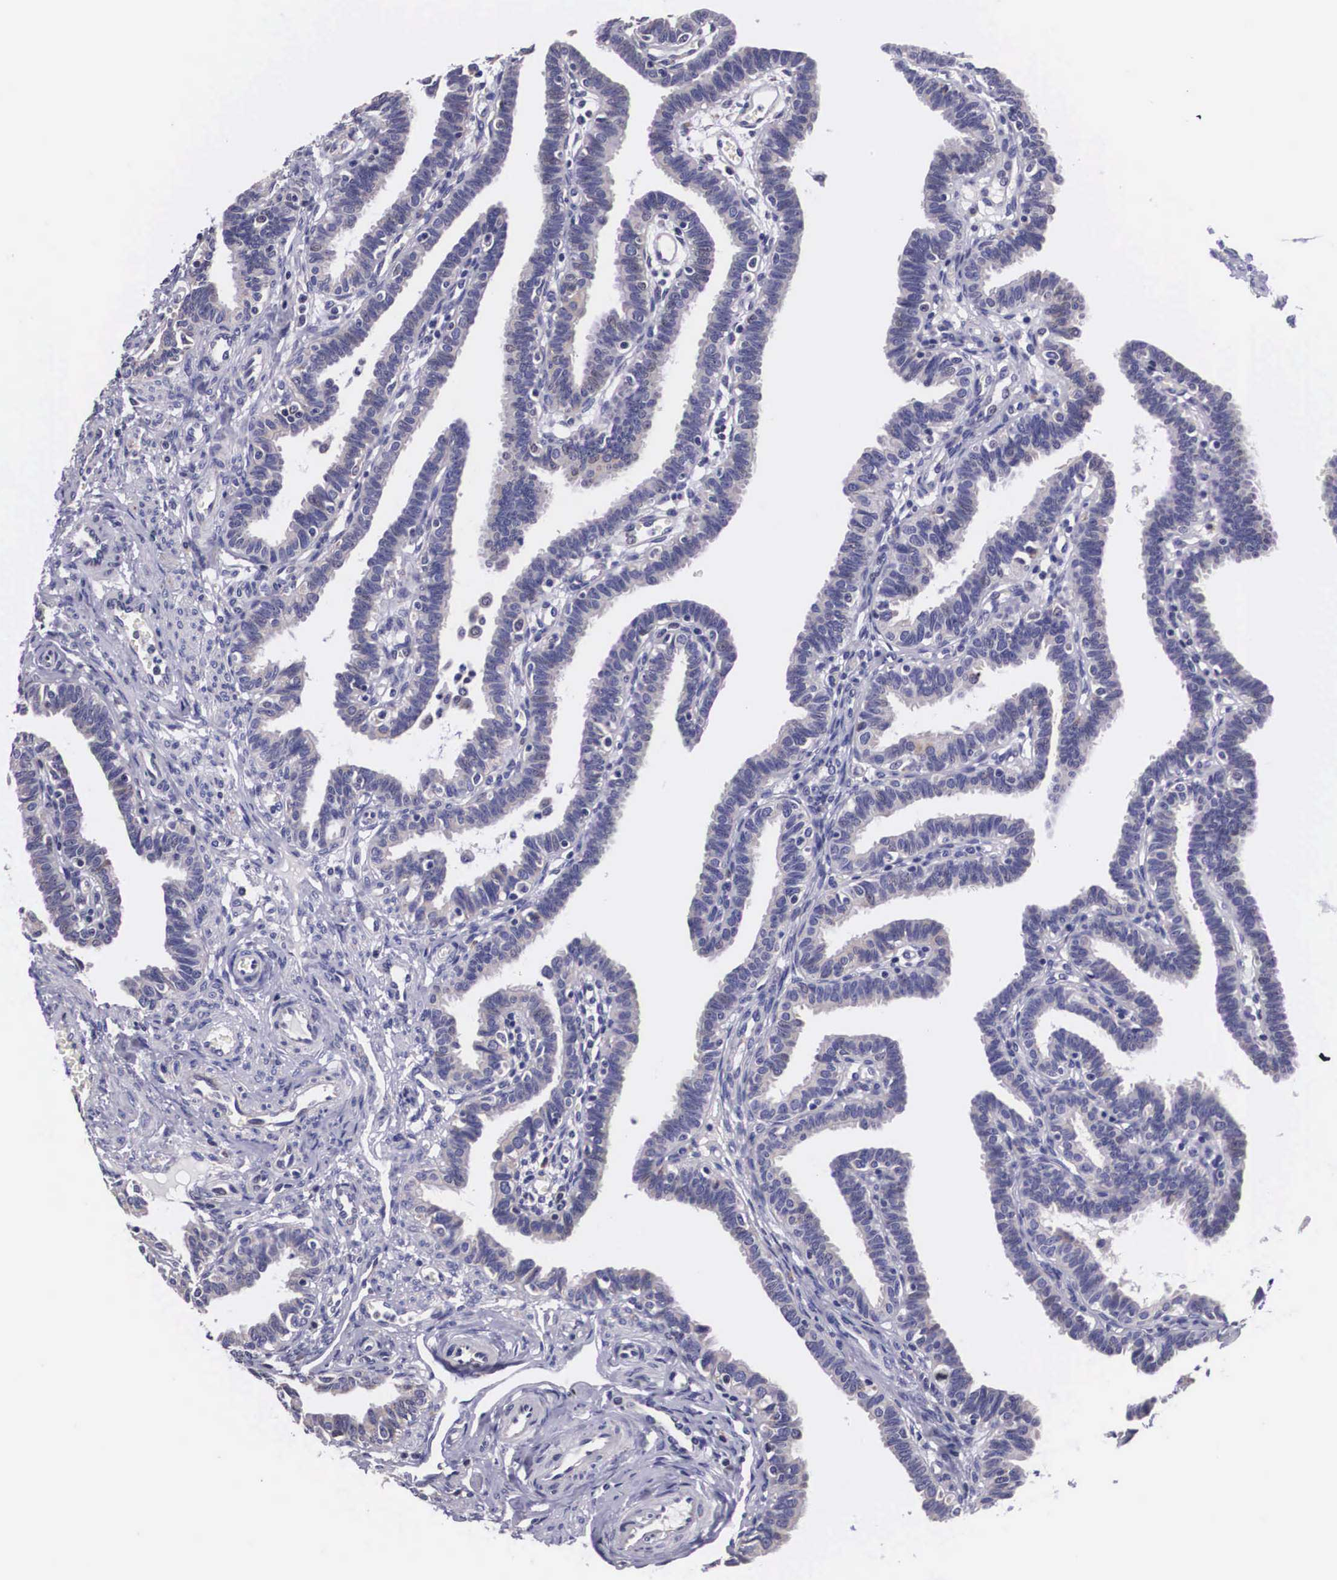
{"staining": {"intensity": "weak", "quantity": "25%-75%", "location": "cytoplasmic/membranous"}, "tissue": "fallopian tube", "cell_type": "Glandular cells", "image_type": "normal", "snomed": [{"axis": "morphology", "description": "Normal tissue, NOS"}, {"axis": "topography", "description": "Fallopian tube"}], "caption": "Weak cytoplasmic/membranous positivity for a protein is identified in about 25%-75% of glandular cells of normal fallopian tube using IHC.", "gene": "ARG2", "patient": {"sex": "female", "age": 41}}